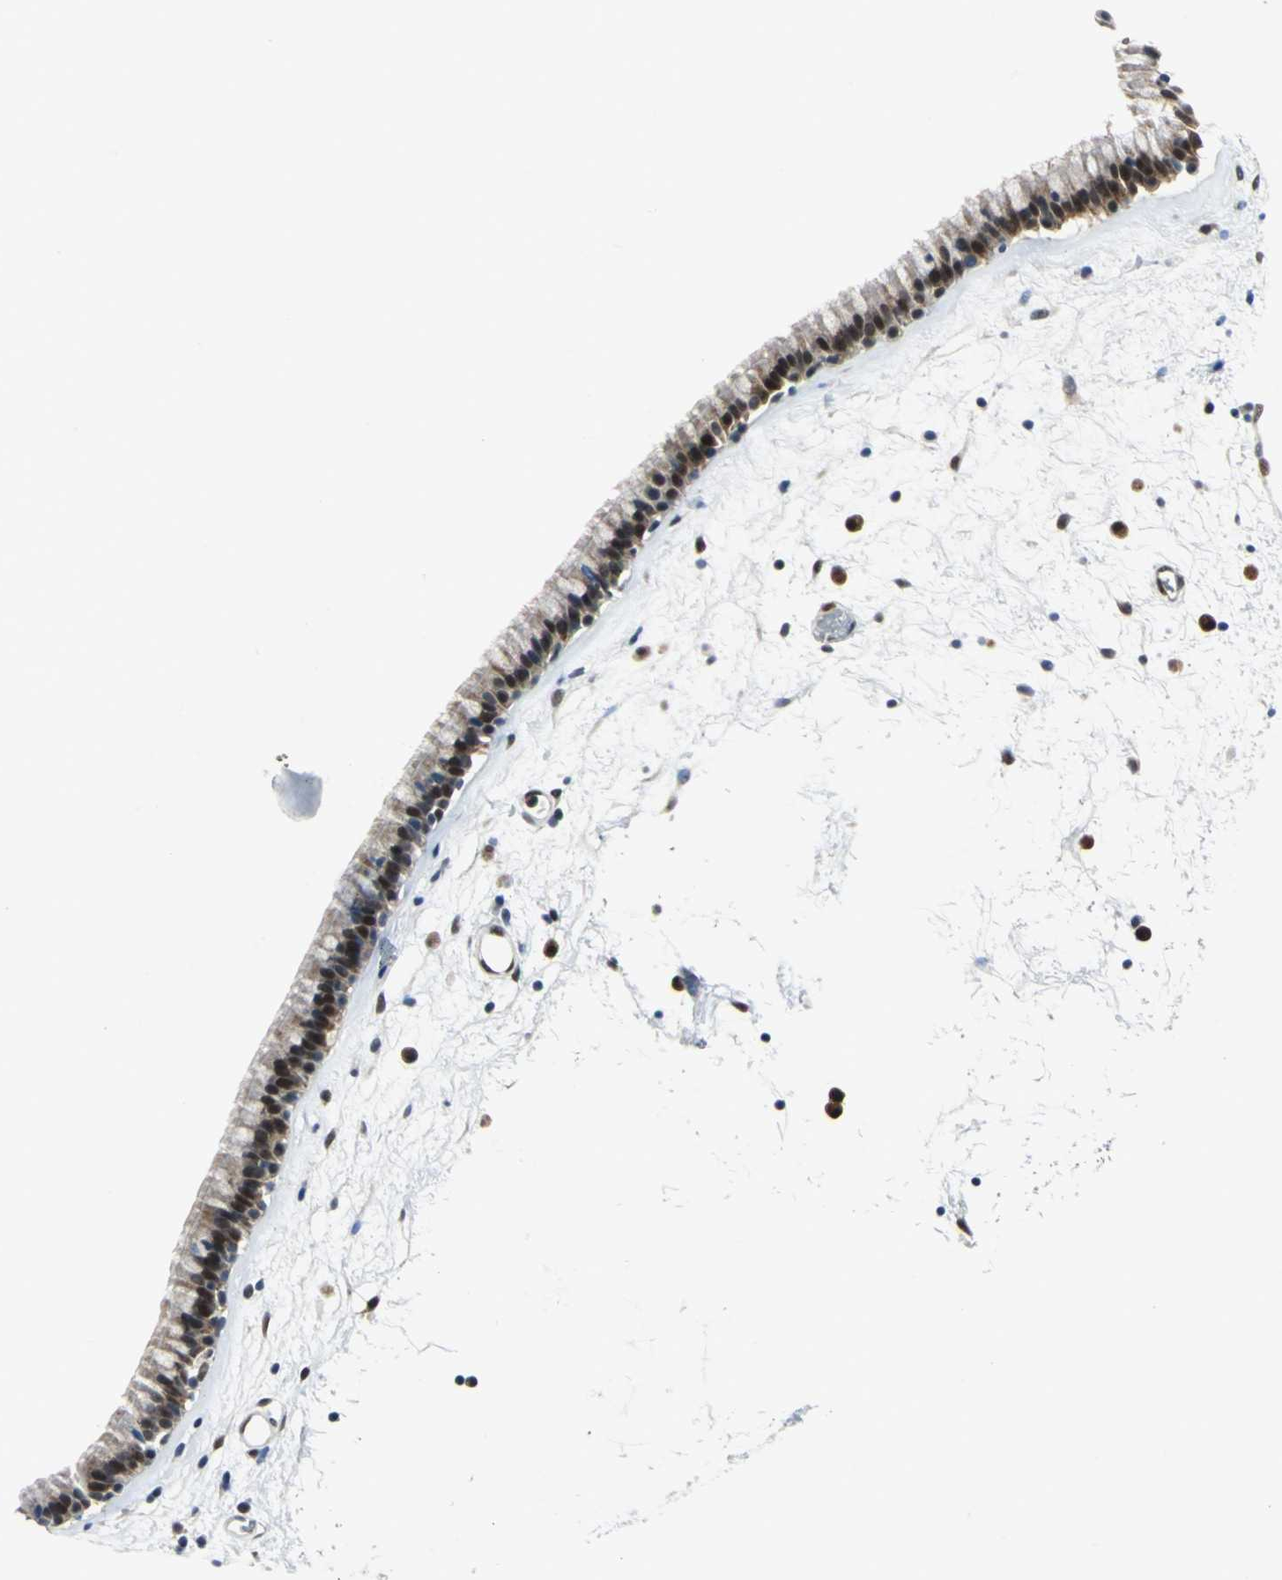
{"staining": {"intensity": "strong", "quantity": ">75%", "location": "cytoplasmic/membranous,nuclear"}, "tissue": "nasopharynx", "cell_type": "Respiratory epithelial cells", "image_type": "normal", "snomed": [{"axis": "morphology", "description": "Normal tissue, NOS"}, {"axis": "morphology", "description": "Inflammation, NOS"}, {"axis": "topography", "description": "Nasopharynx"}], "caption": "Nasopharynx stained with a brown dye displays strong cytoplasmic/membranous,nuclear positive expression in approximately >75% of respiratory epithelial cells.", "gene": "POLR3K", "patient": {"sex": "male", "age": 48}}